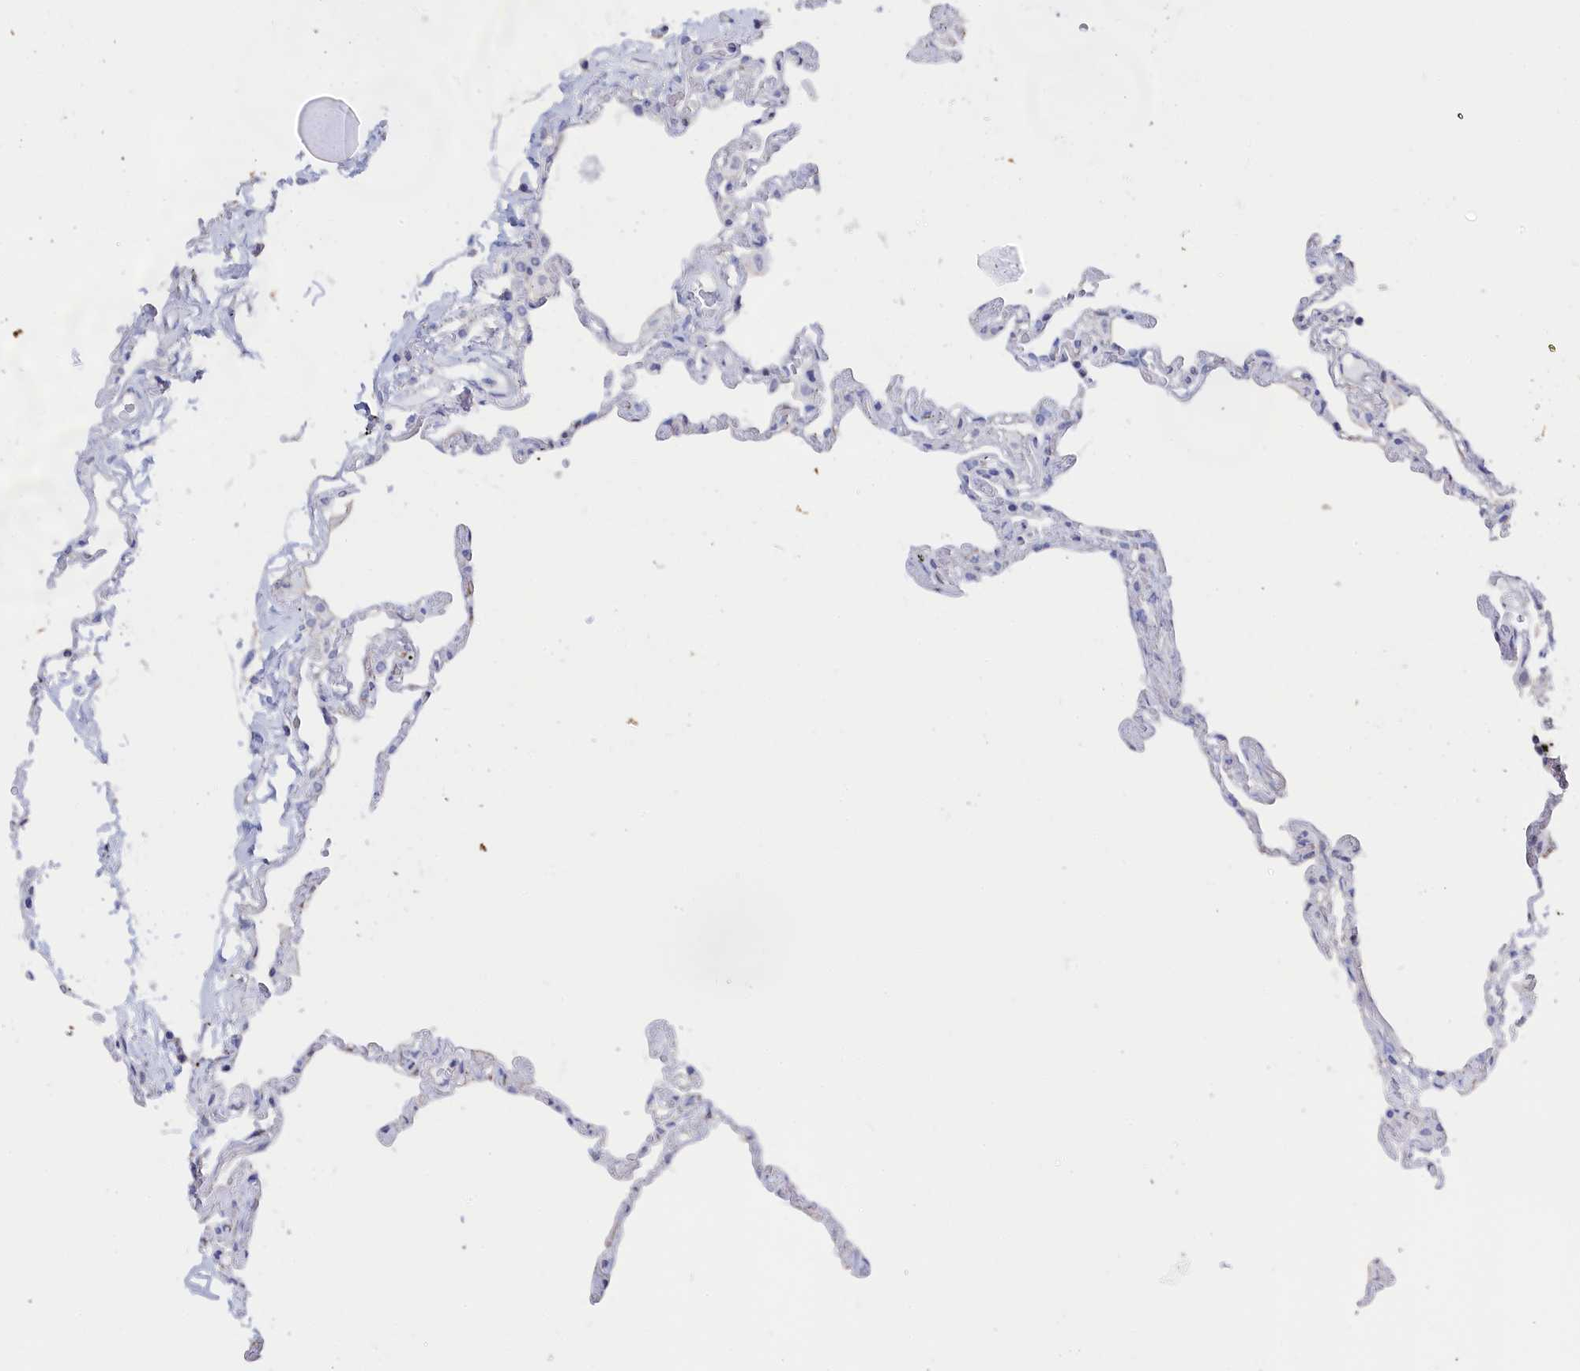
{"staining": {"intensity": "negative", "quantity": "none", "location": "none"}, "tissue": "lung", "cell_type": "Alveolar cells", "image_type": "normal", "snomed": [{"axis": "morphology", "description": "Normal tissue, NOS"}, {"axis": "topography", "description": "Lung"}], "caption": "Human lung stained for a protein using immunohistochemistry shows no staining in alveolar cells.", "gene": "SEMG2", "patient": {"sex": "female", "age": 67}}